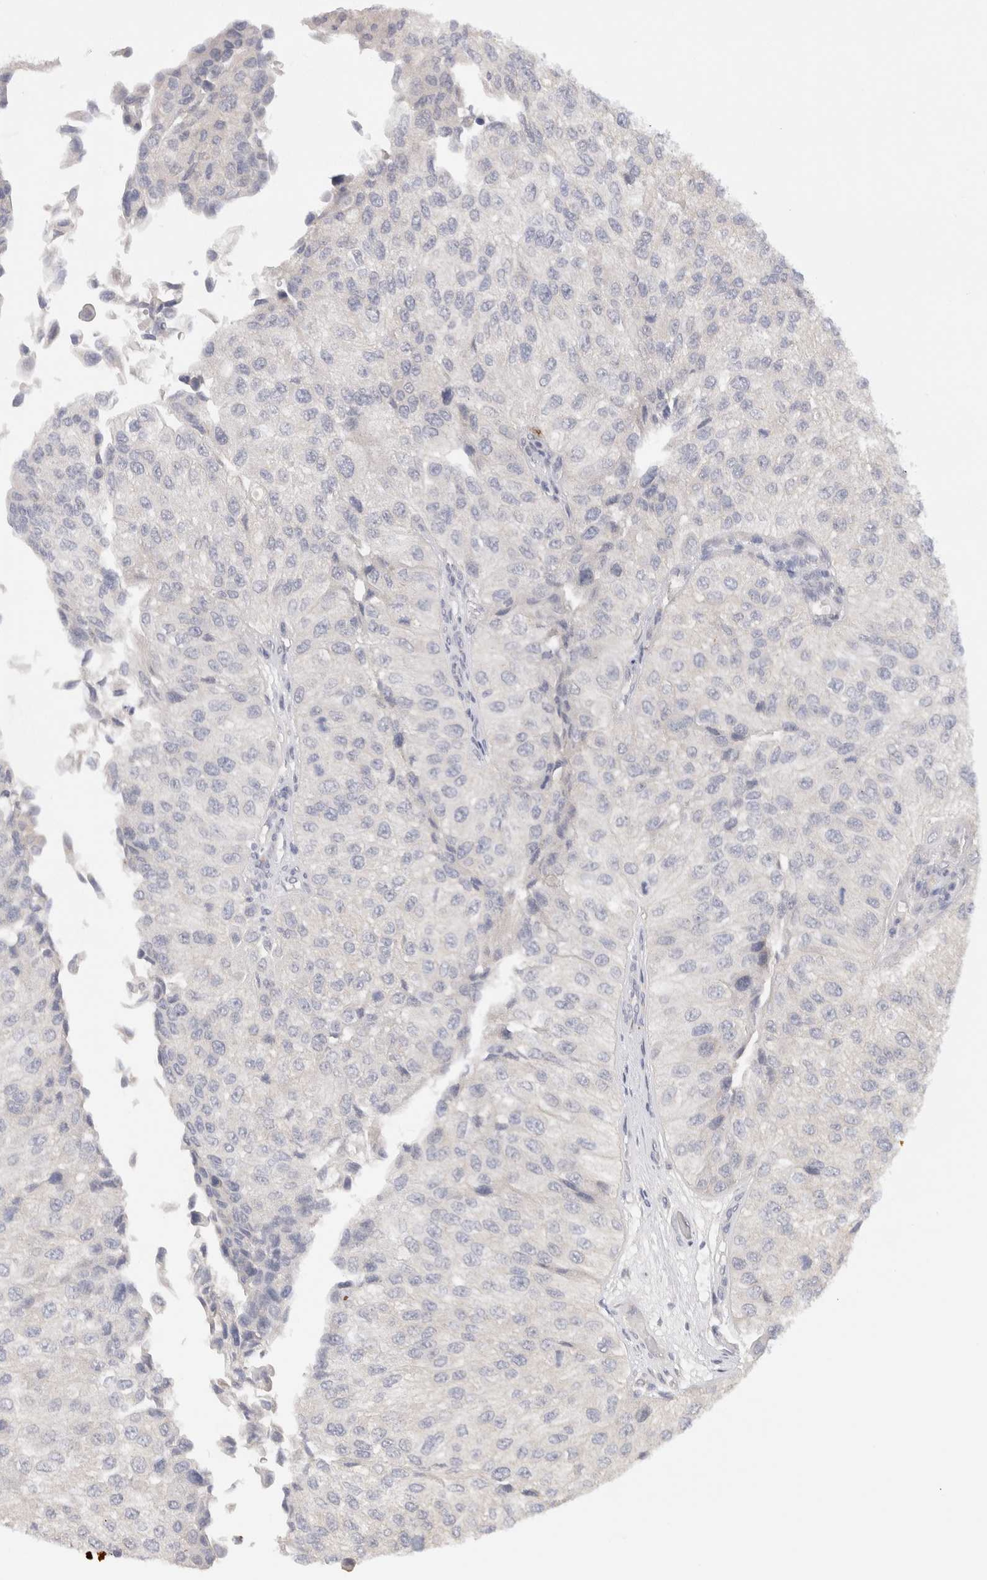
{"staining": {"intensity": "negative", "quantity": "none", "location": "none"}, "tissue": "urothelial cancer", "cell_type": "Tumor cells", "image_type": "cancer", "snomed": [{"axis": "morphology", "description": "Urothelial carcinoma, High grade"}, {"axis": "topography", "description": "Kidney"}, {"axis": "topography", "description": "Urinary bladder"}], "caption": "Micrograph shows no significant protein staining in tumor cells of high-grade urothelial carcinoma.", "gene": "CHRM4", "patient": {"sex": "male", "age": 77}}